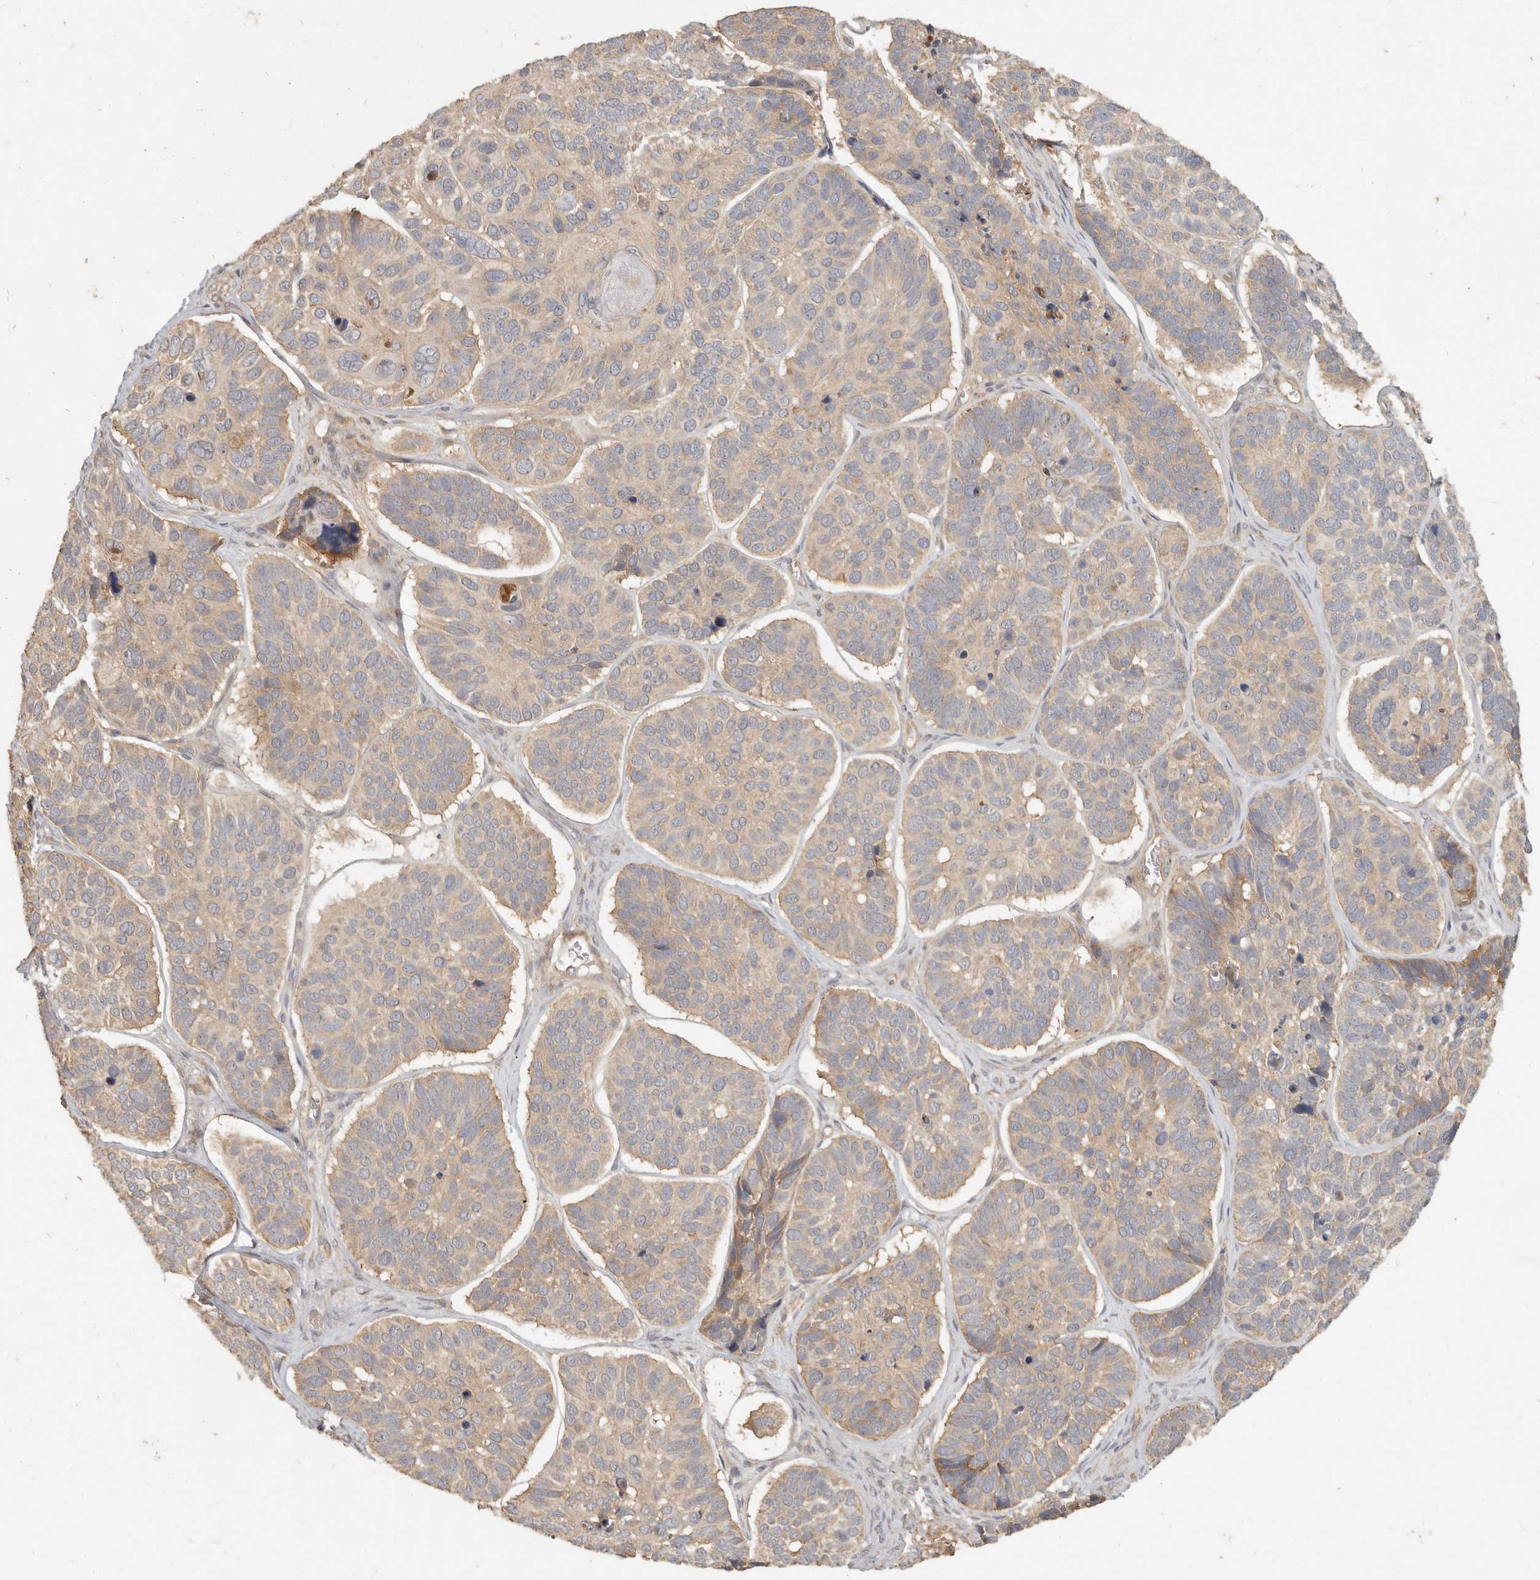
{"staining": {"intensity": "weak", "quantity": "25%-75%", "location": "cytoplasmic/membranous"}, "tissue": "skin cancer", "cell_type": "Tumor cells", "image_type": "cancer", "snomed": [{"axis": "morphology", "description": "Basal cell carcinoma"}, {"axis": "topography", "description": "Skin"}], "caption": "IHC micrograph of neoplastic tissue: skin cancer stained using immunohistochemistry demonstrates low levels of weak protein expression localized specifically in the cytoplasmic/membranous of tumor cells, appearing as a cytoplasmic/membranous brown color.", "gene": "VIPR1", "patient": {"sex": "male", "age": 62}}